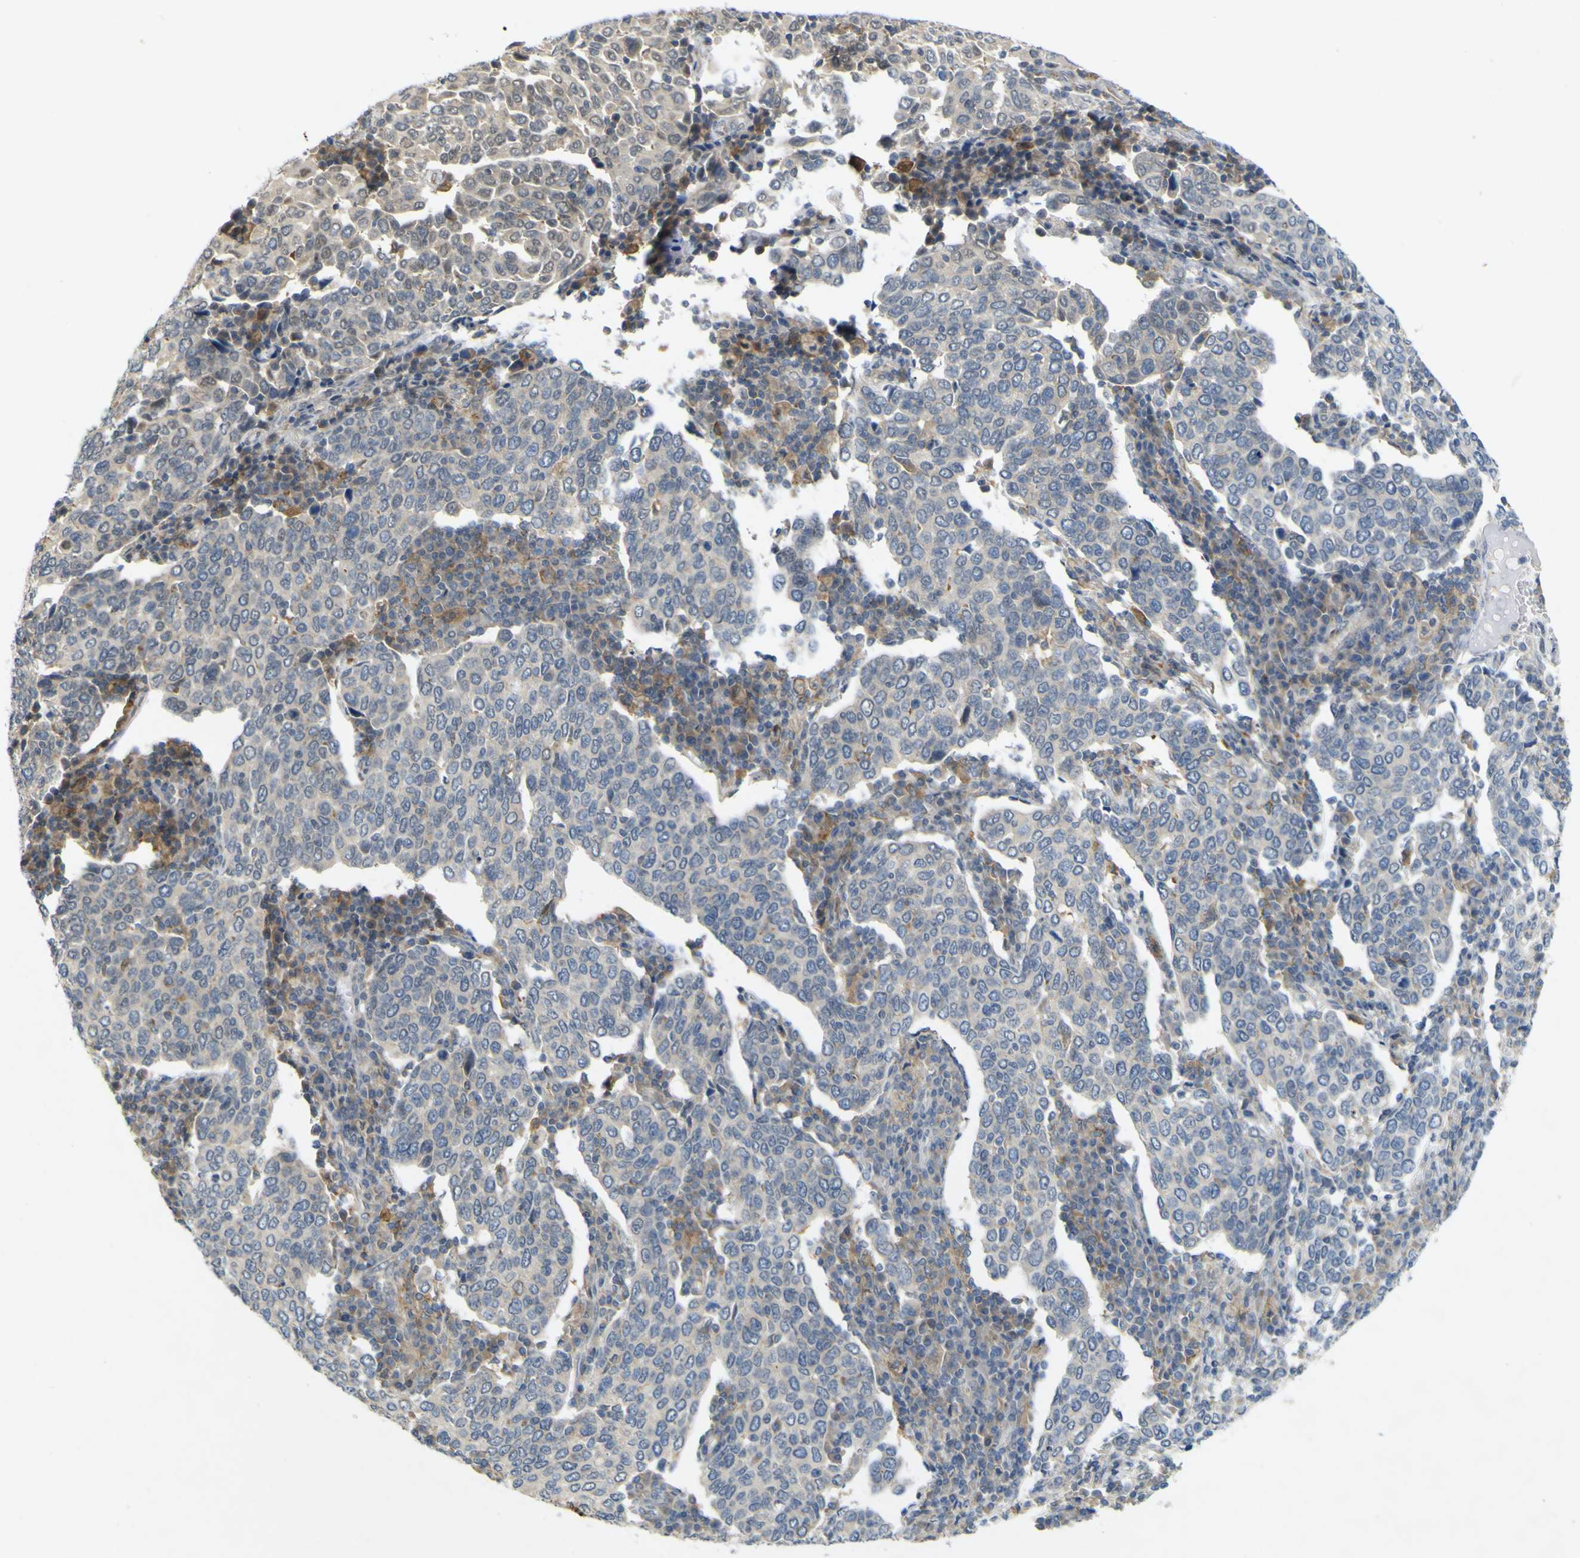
{"staining": {"intensity": "negative", "quantity": "none", "location": "none"}, "tissue": "cervical cancer", "cell_type": "Tumor cells", "image_type": "cancer", "snomed": [{"axis": "morphology", "description": "Squamous cell carcinoma, NOS"}, {"axis": "topography", "description": "Cervix"}], "caption": "IHC photomicrograph of human squamous cell carcinoma (cervical) stained for a protein (brown), which shows no positivity in tumor cells.", "gene": "IGF2R", "patient": {"sex": "female", "age": 40}}